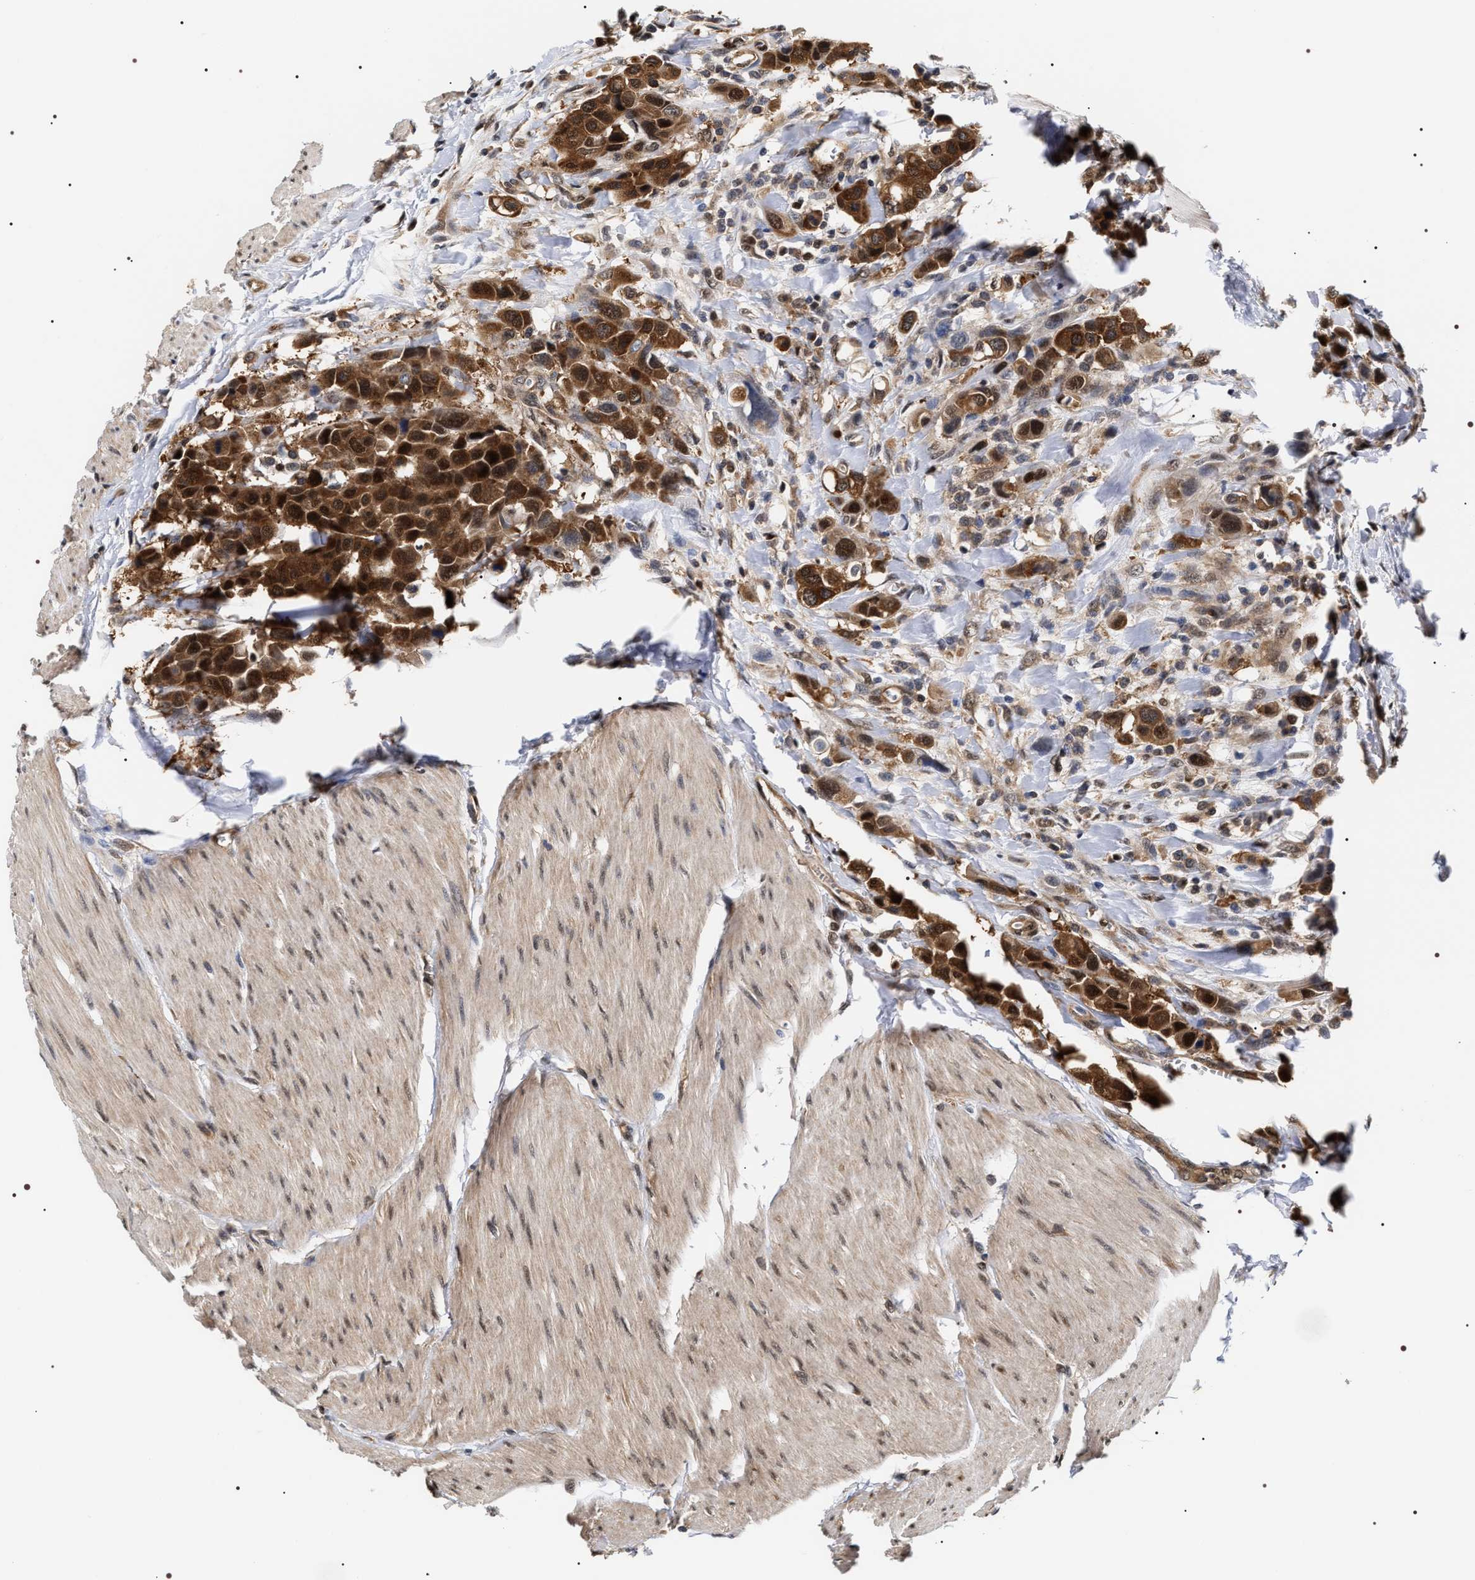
{"staining": {"intensity": "strong", "quantity": ">75%", "location": "cytoplasmic/membranous,nuclear"}, "tissue": "urothelial cancer", "cell_type": "Tumor cells", "image_type": "cancer", "snomed": [{"axis": "morphology", "description": "Urothelial carcinoma, High grade"}, {"axis": "topography", "description": "Urinary bladder"}], "caption": "An immunohistochemistry photomicrograph of neoplastic tissue is shown. Protein staining in brown highlights strong cytoplasmic/membranous and nuclear positivity in high-grade urothelial carcinoma within tumor cells. (brown staining indicates protein expression, while blue staining denotes nuclei).", "gene": "BAG6", "patient": {"sex": "male", "age": 50}}